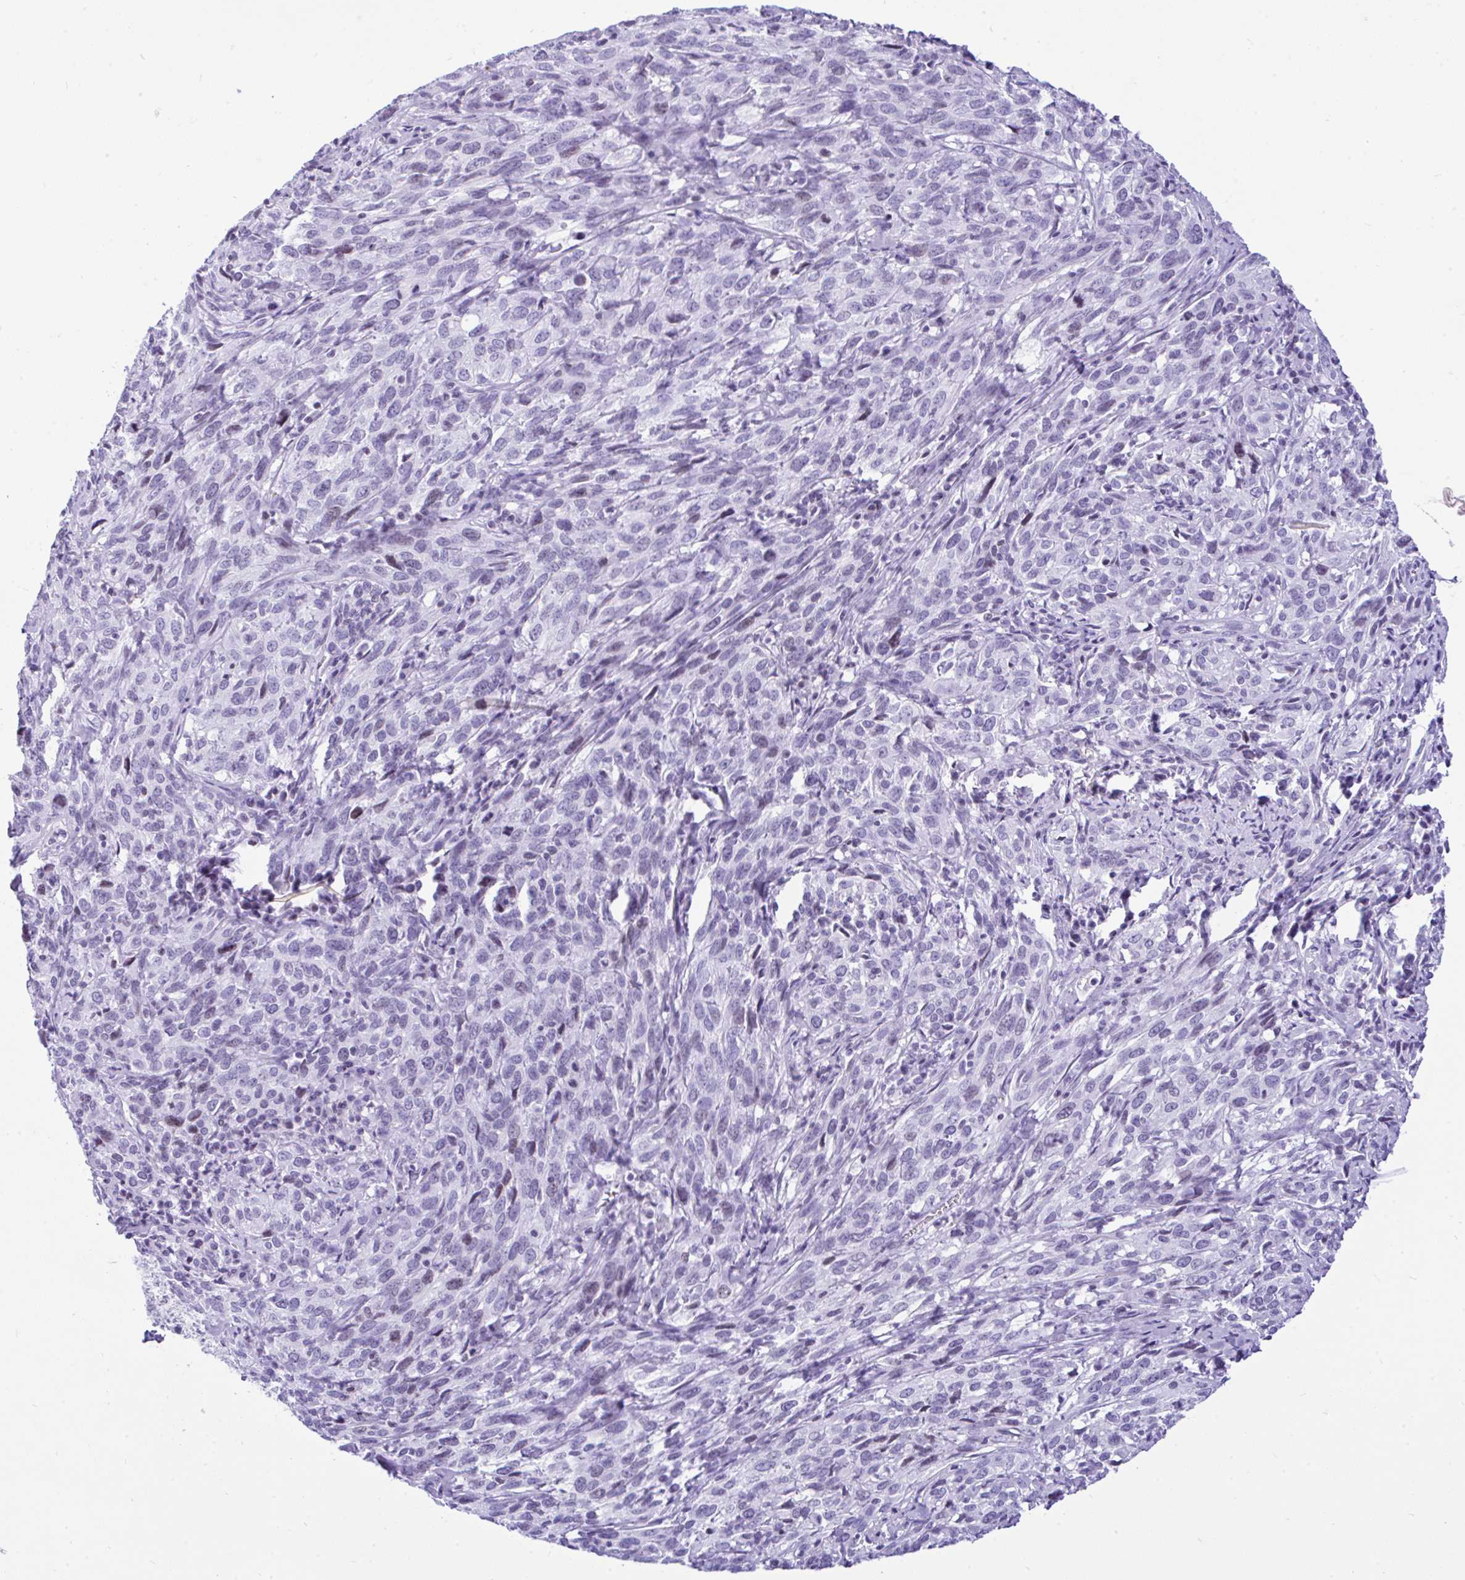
{"staining": {"intensity": "negative", "quantity": "none", "location": "none"}, "tissue": "cervical cancer", "cell_type": "Tumor cells", "image_type": "cancer", "snomed": [{"axis": "morphology", "description": "Squamous cell carcinoma, NOS"}, {"axis": "topography", "description": "Cervix"}], "caption": "DAB (3,3'-diaminobenzidine) immunohistochemical staining of human cervical cancer shows no significant positivity in tumor cells.", "gene": "KRT27", "patient": {"sex": "female", "age": 51}}